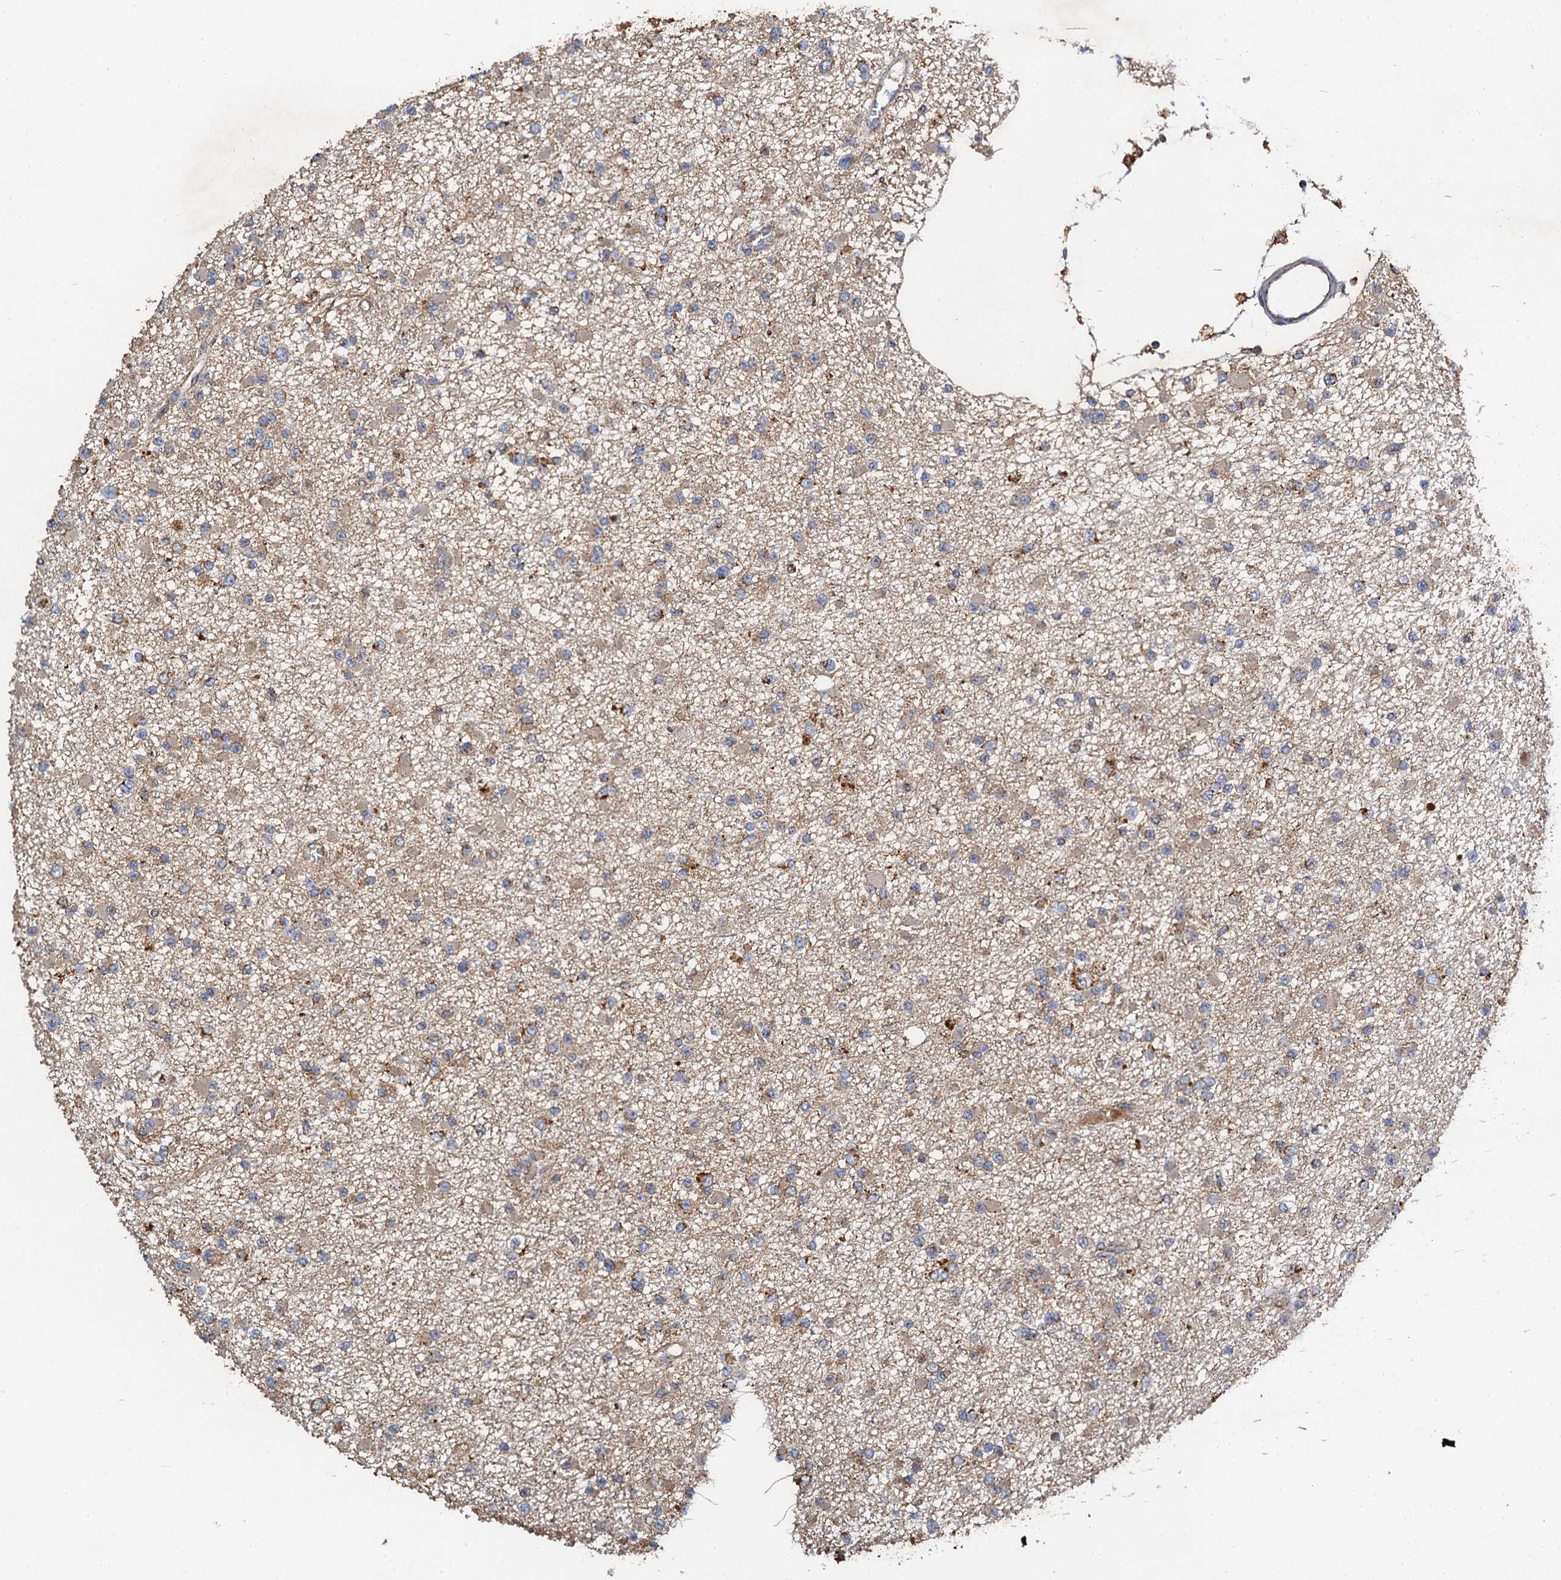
{"staining": {"intensity": "moderate", "quantity": "<25%", "location": "cytoplasmic/membranous"}, "tissue": "glioma", "cell_type": "Tumor cells", "image_type": "cancer", "snomed": [{"axis": "morphology", "description": "Glioma, malignant, Low grade"}, {"axis": "topography", "description": "Brain"}], "caption": "Immunohistochemical staining of malignant glioma (low-grade) shows low levels of moderate cytoplasmic/membranous expression in about <25% of tumor cells.", "gene": "NDUFA13", "patient": {"sex": "female", "age": 22}}